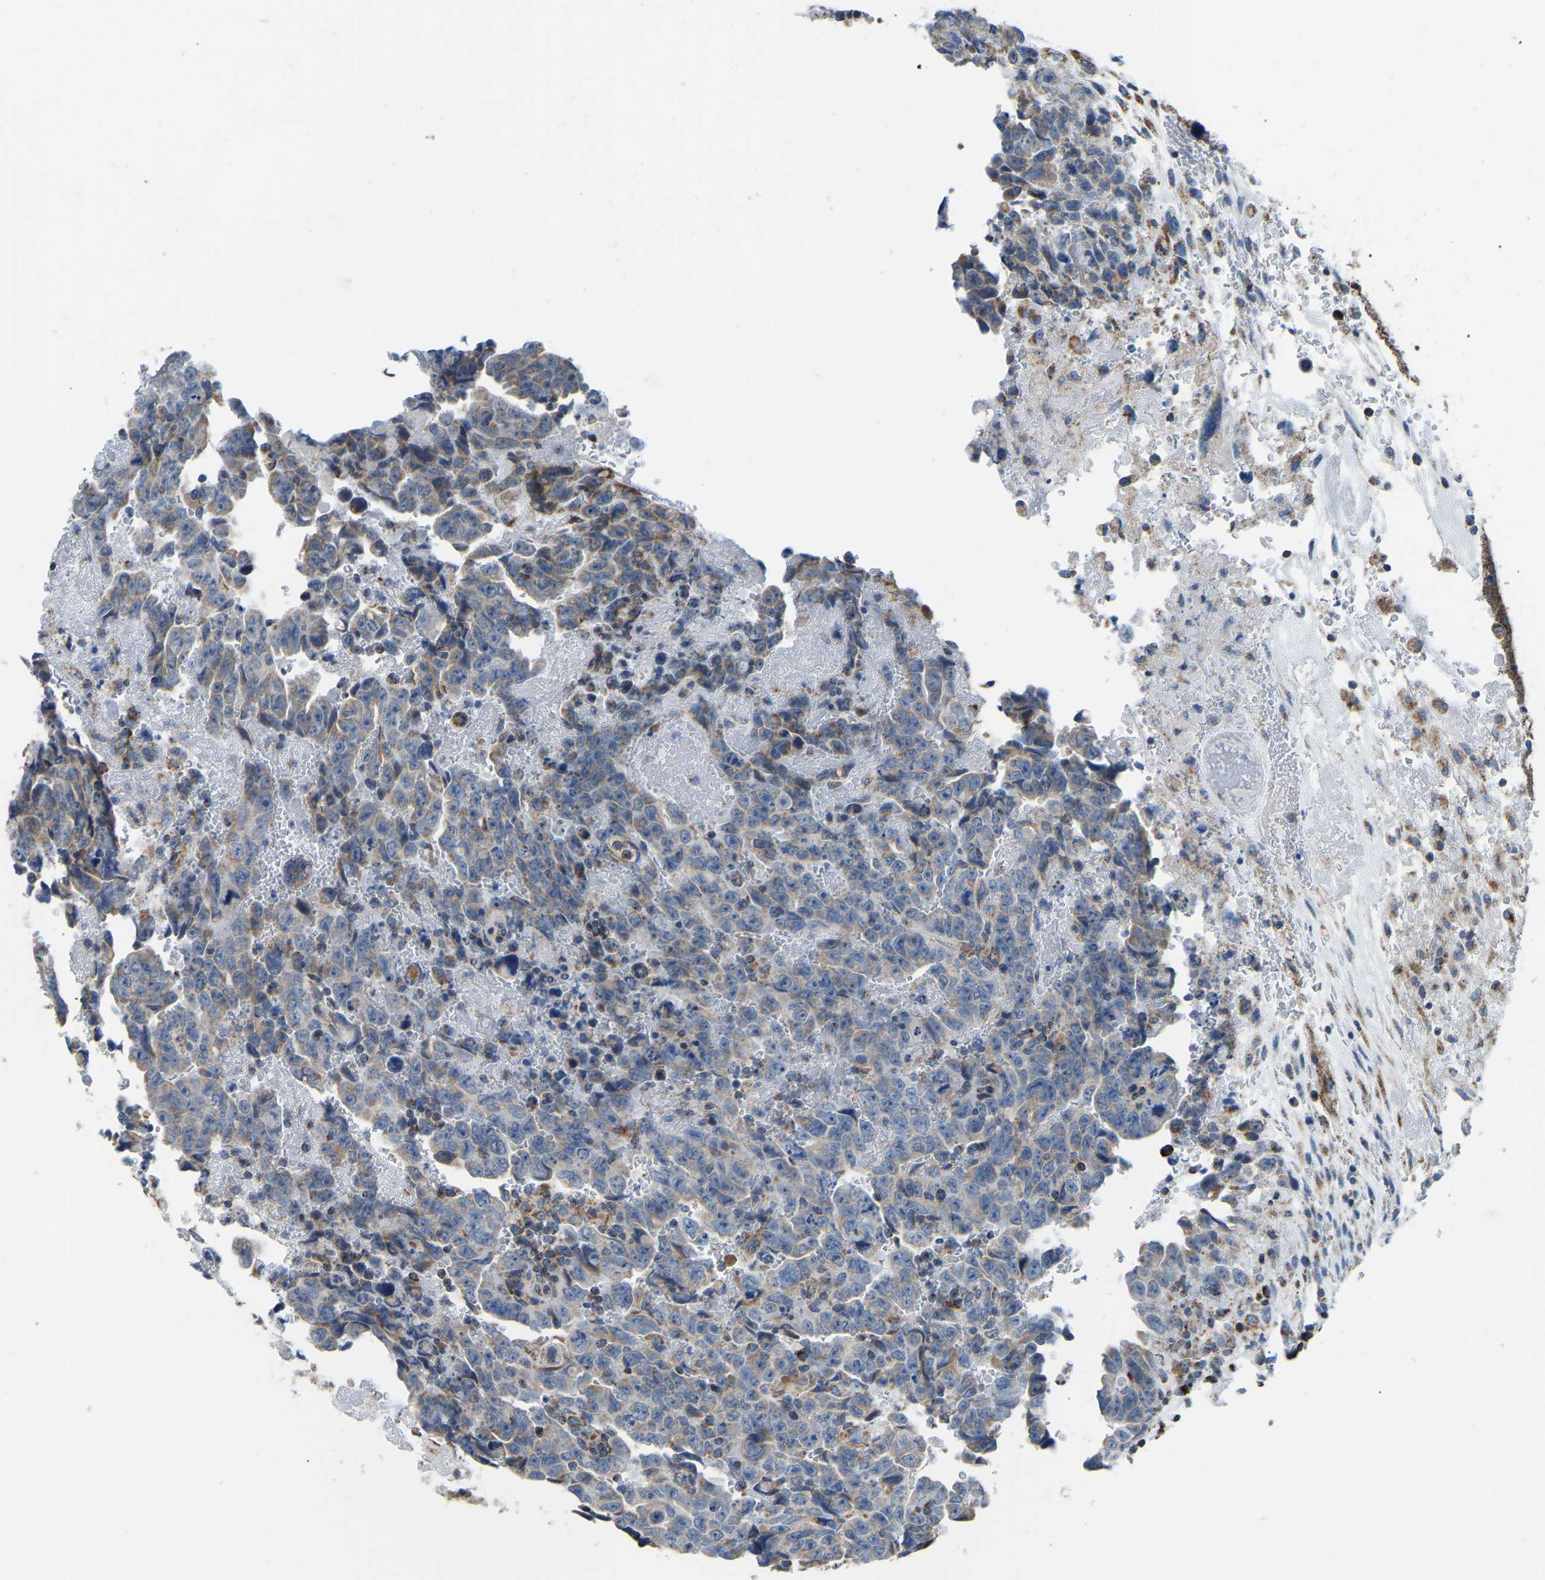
{"staining": {"intensity": "moderate", "quantity": "<25%", "location": "cytoplasmic/membranous"}, "tissue": "testis cancer", "cell_type": "Tumor cells", "image_type": "cancer", "snomed": [{"axis": "morphology", "description": "Carcinoma, Embryonal, NOS"}, {"axis": "topography", "description": "Testis"}], "caption": "Immunohistochemical staining of human testis cancer exhibits low levels of moderate cytoplasmic/membranous protein staining in about <25% of tumor cells. (Brightfield microscopy of DAB IHC at high magnification).", "gene": "ETFB", "patient": {"sex": "male", "age": 28}}